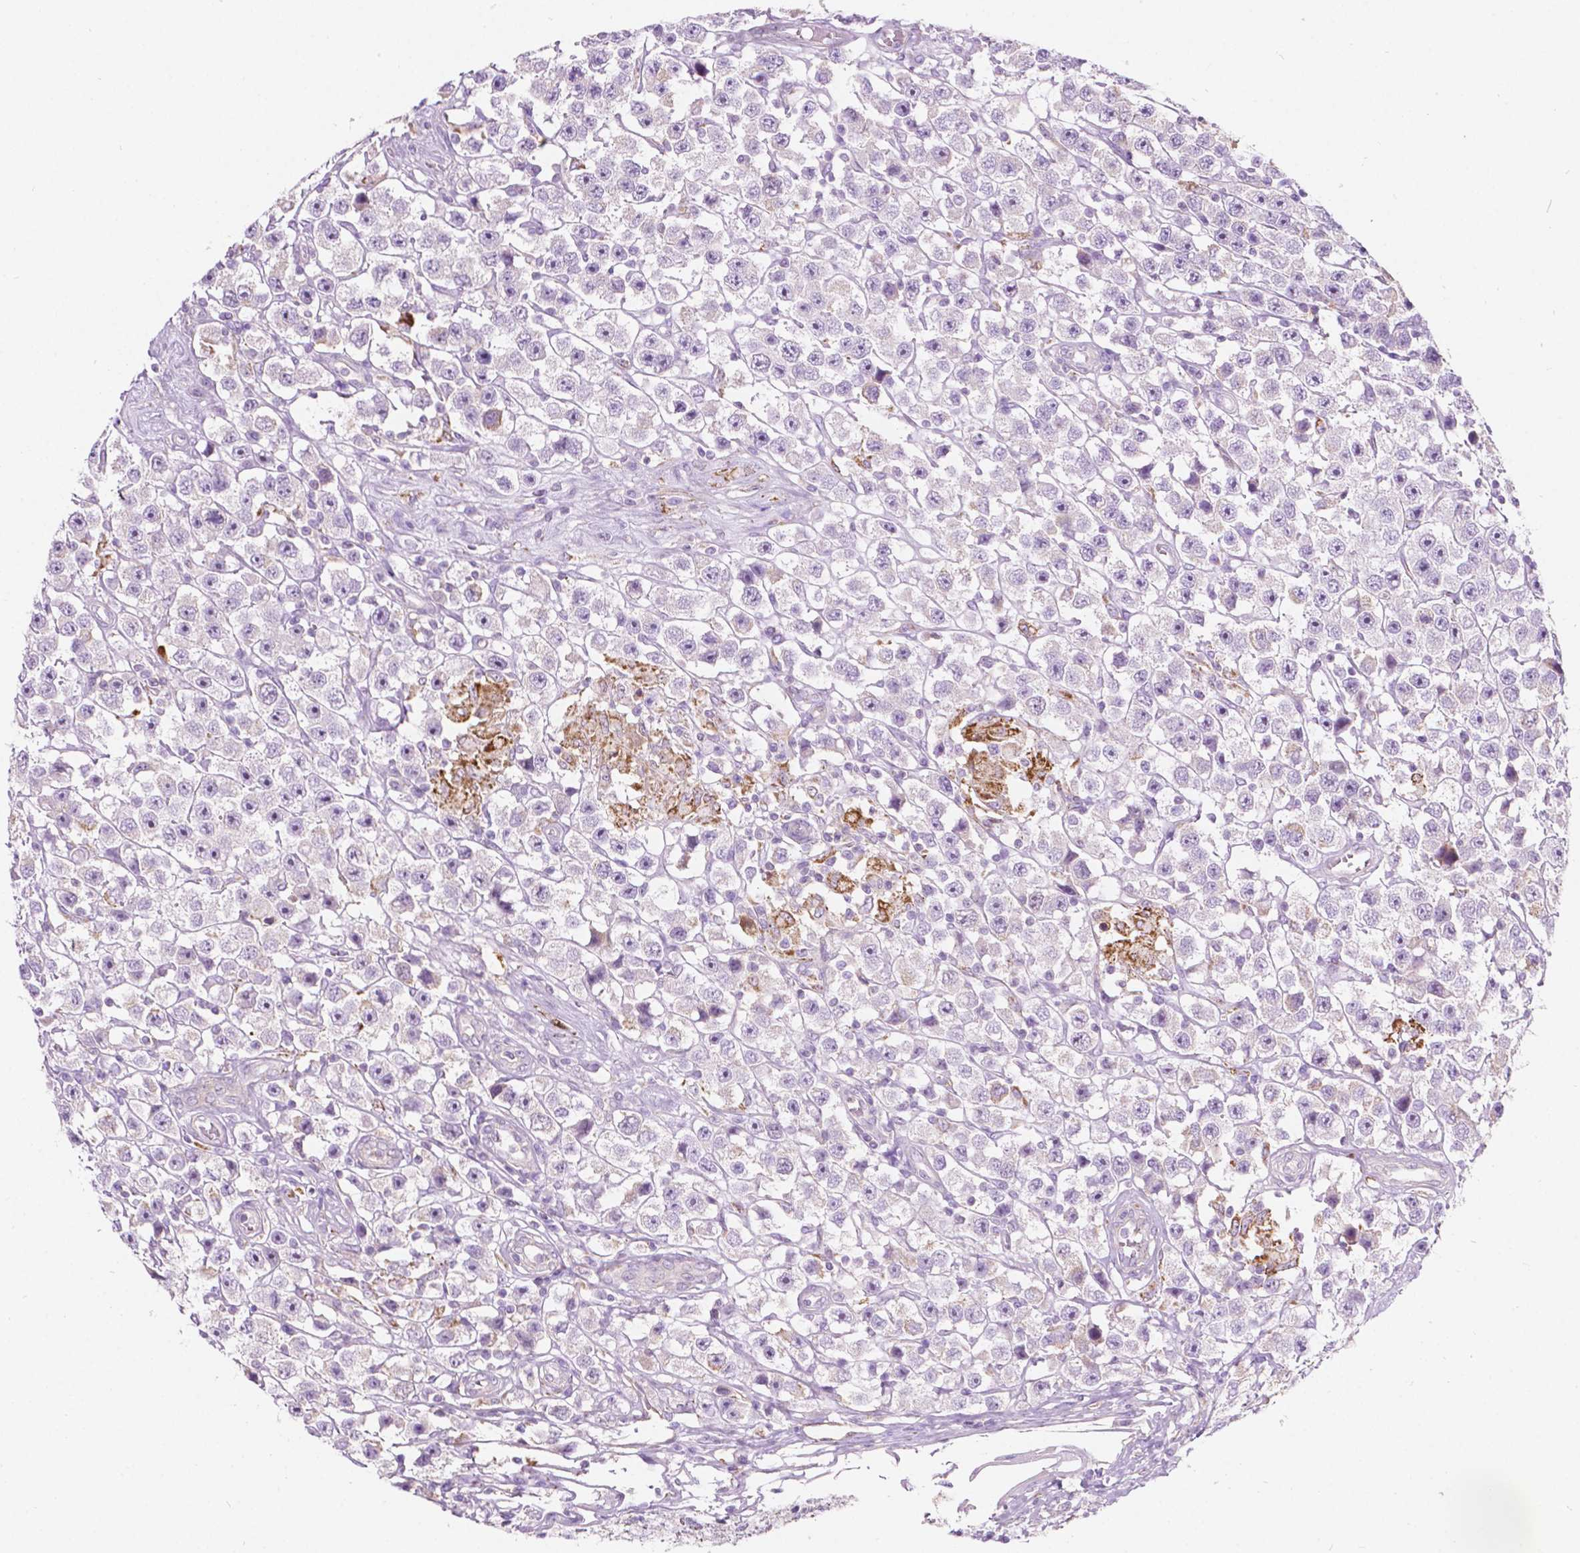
{"staining": {"intensity": "negative", "quantity": "none", "location": "none"}, "tissue": "testis cancer", "cell_type": "Tumor cells", "image_type": "cancer", "snomed": [{"axis": "morphology", "description": "Seminoma, NOS"}, {"axis": "topography", "description": "Testis"}], "caption": "Histopathology image shows no significant protein positivity in tumor cells of testis seminoma.", "gene": "NOS1AP", "patient": {"sex": "male", "age": 45}}